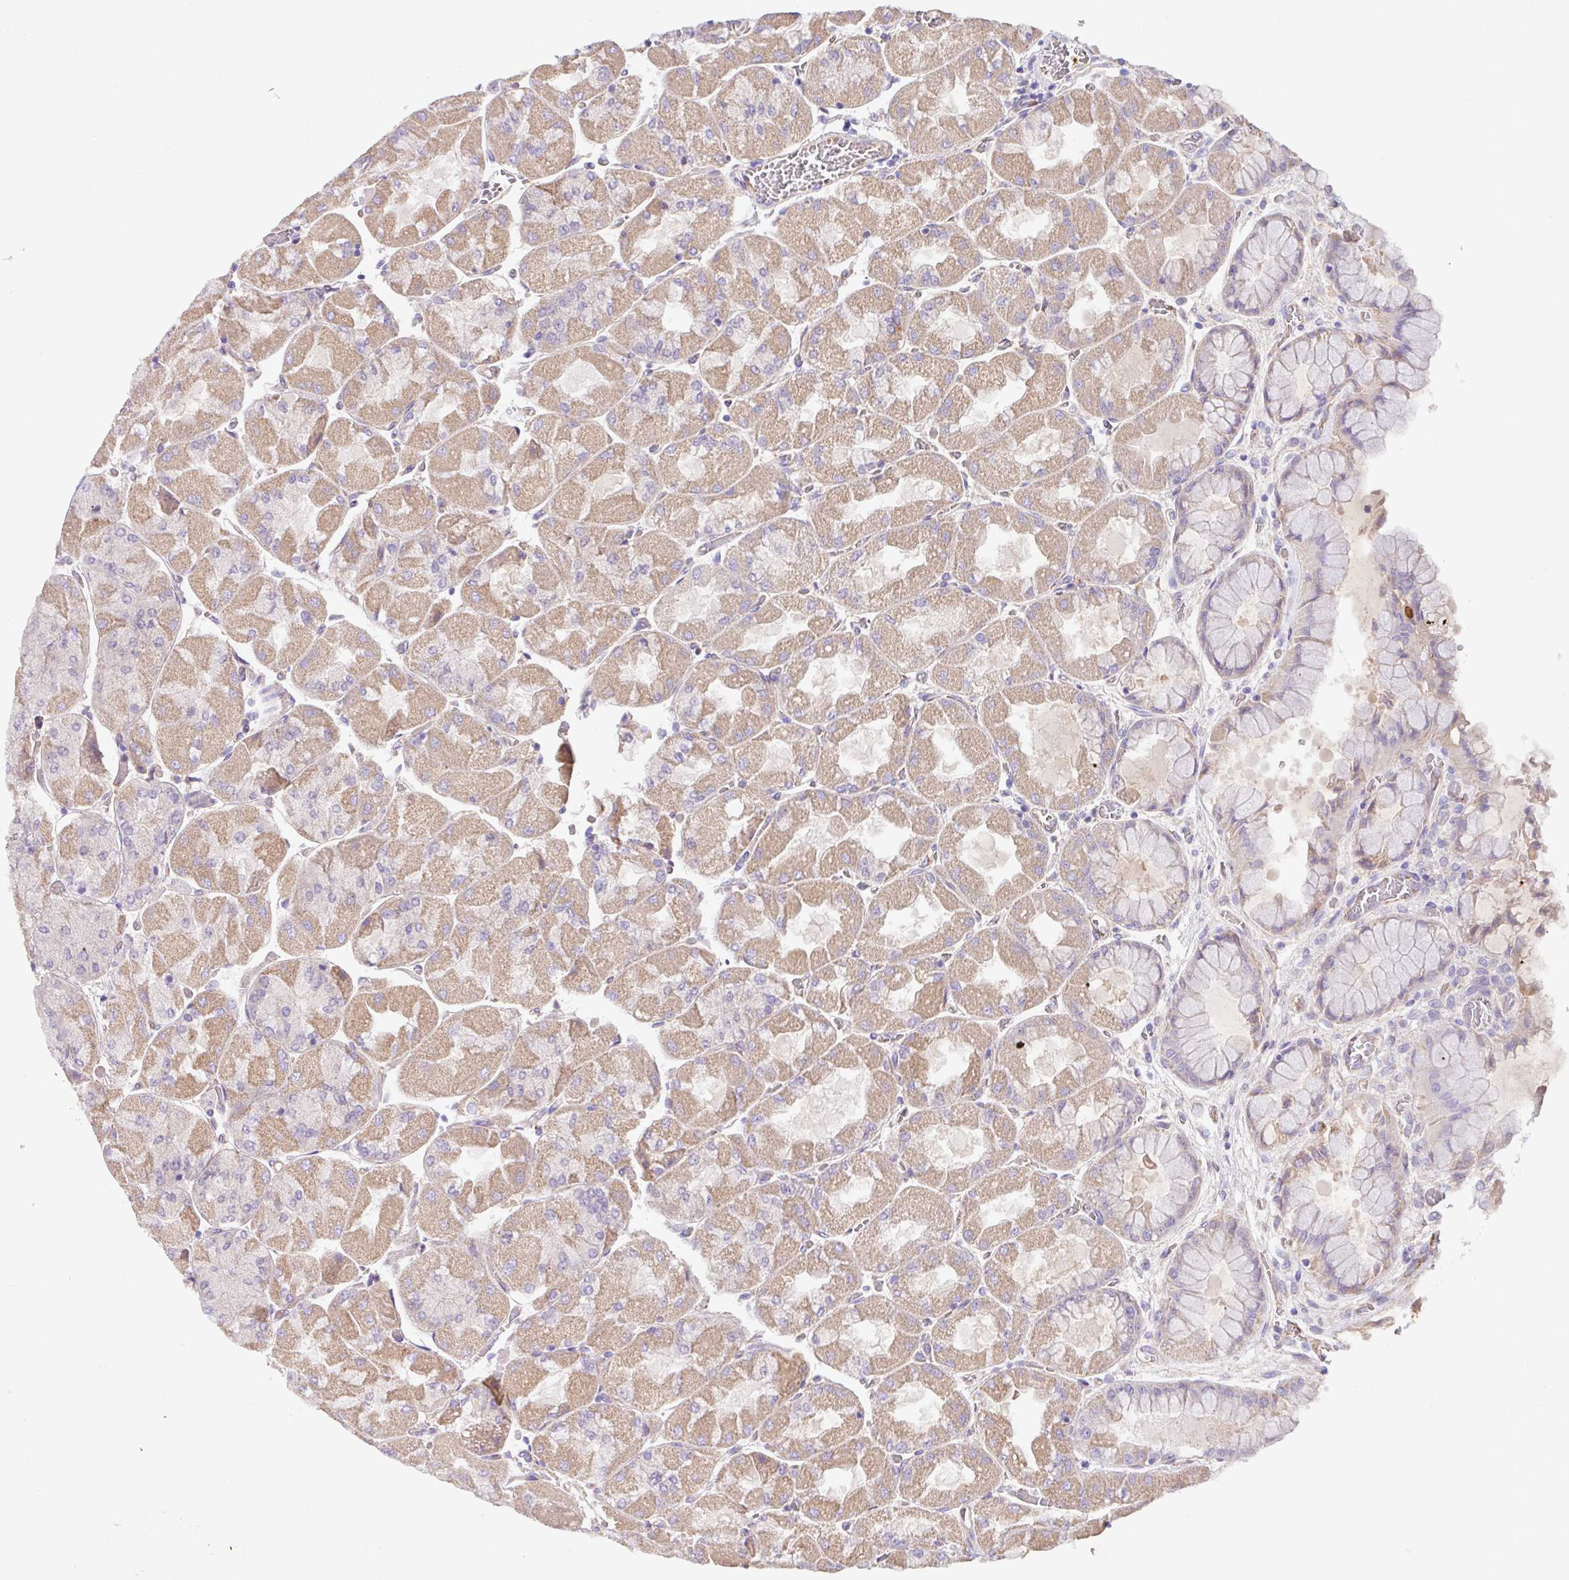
{"staining": {"intensity": "weak", "quantity": "25%-75%", "location": "cytoplasmic/membranous"}, "tissue": "stomach", "cell_type": "Glandular cells", "image_type": "normal", "snomed": [{"axis": "morphology", "description": "Normal tissue, NOS"}, {"axis": "topography", "description": "Stomach"}], "caption": "A low amount of weak cytoplasmic/membranous expression is seen in about 25%-75% of glandular cells in benign stomach.", "gene": "CRISP3", "patient": {"sex": "female", "age": 61}}